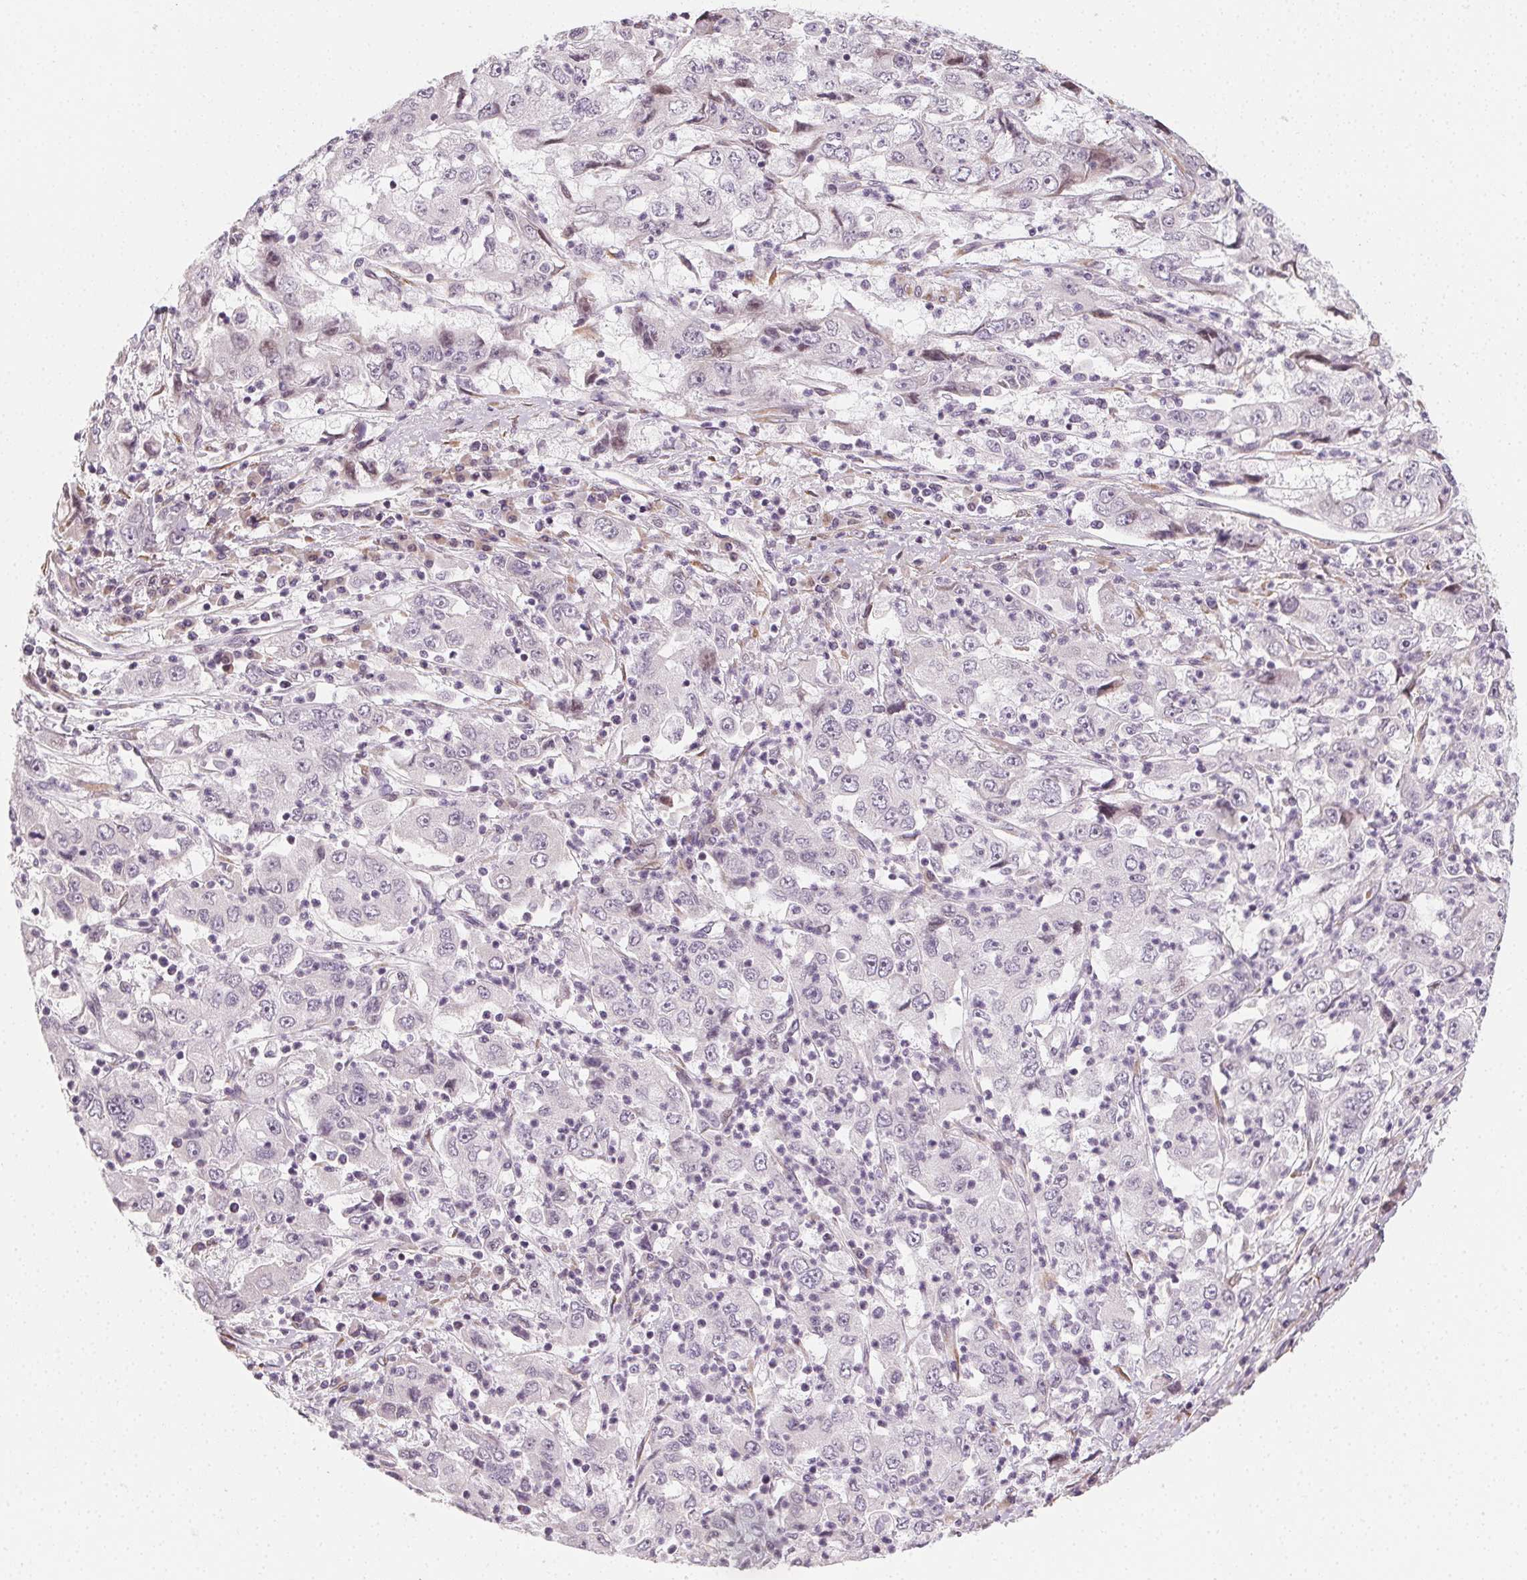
{"staining": {"intensity": "negative", "quantity": "none", "location": "none"}, "tissue": "cervical cancer", "cell_type": "Tumor cells", "image_type": "cancer", "snomed": [{"axis": "morphology", "description": "Squamous cell carcinoma, NOS"}, {"axis": "topography", "description": "Cervix"}], "caption": "Cervical cancer (squamous cell carcinoma) stained for a protein using immunohistochemistry (IHC) demonstrates no positivity tumor cells.", "gene": "CCDC96", "patient": {"sex": "female", "age": 36}}